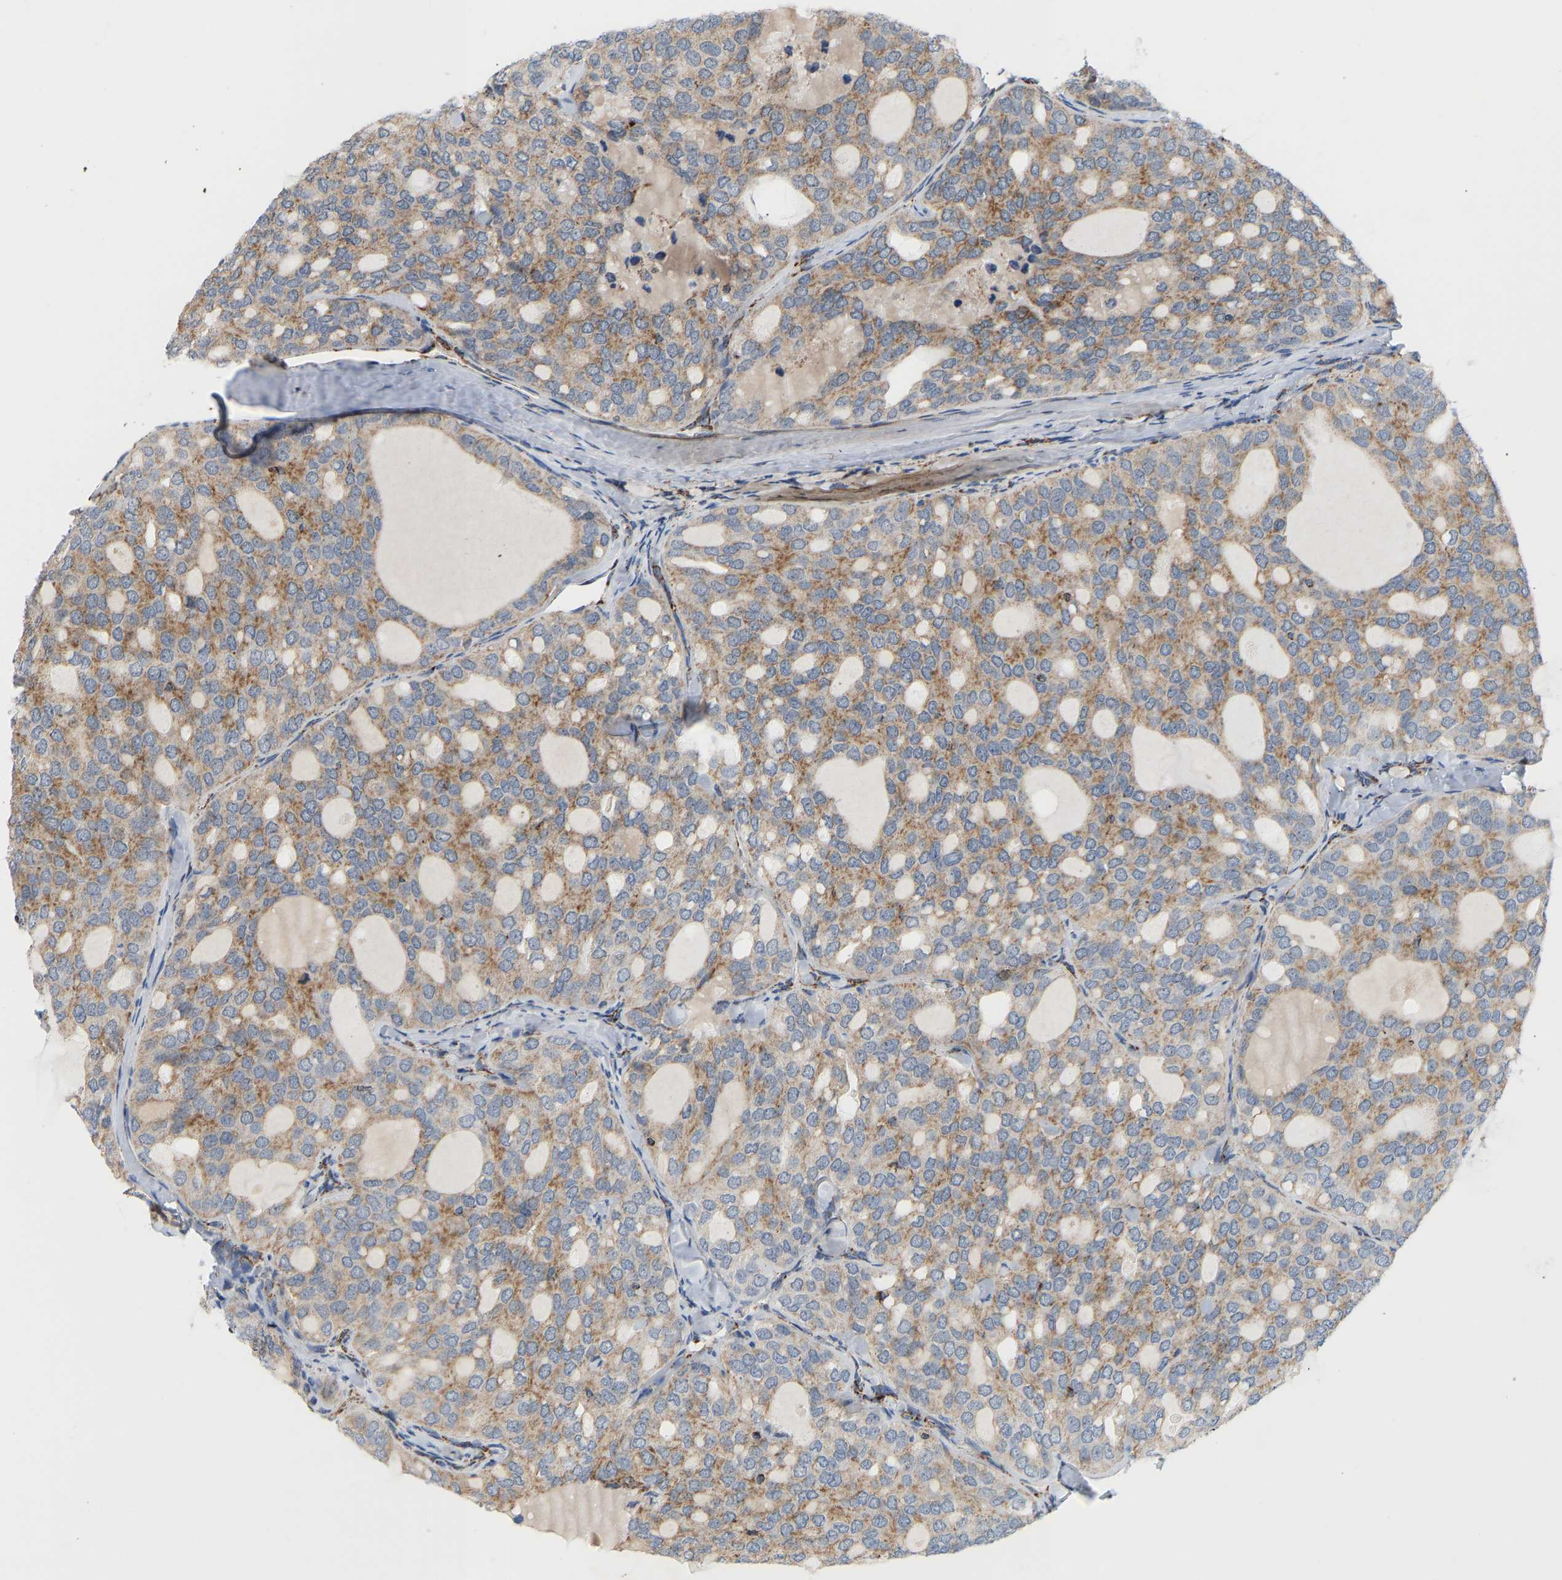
{"staining": {"intensity": "moderate", "quantity": ">75%", "location": "cytoplasmic/membranous"}, "tissue": "thyroid cancer", "cell_type": "Tumor cells", "image_type": "cancer", "snomed": [{"axis": "morphology", "description": "Follicular adenoma carcinoma, NOS"}, {"axis": "topography", "description": "Thyroid gland"}], "caption": "Protein staining of thyroid cancer tissue demonstrates moderate cytoplasmic/membranous expression in approximately >75% of tumor cells.", "gene": "GPSM2", "patient": {"sex": "male", "age": 75}}